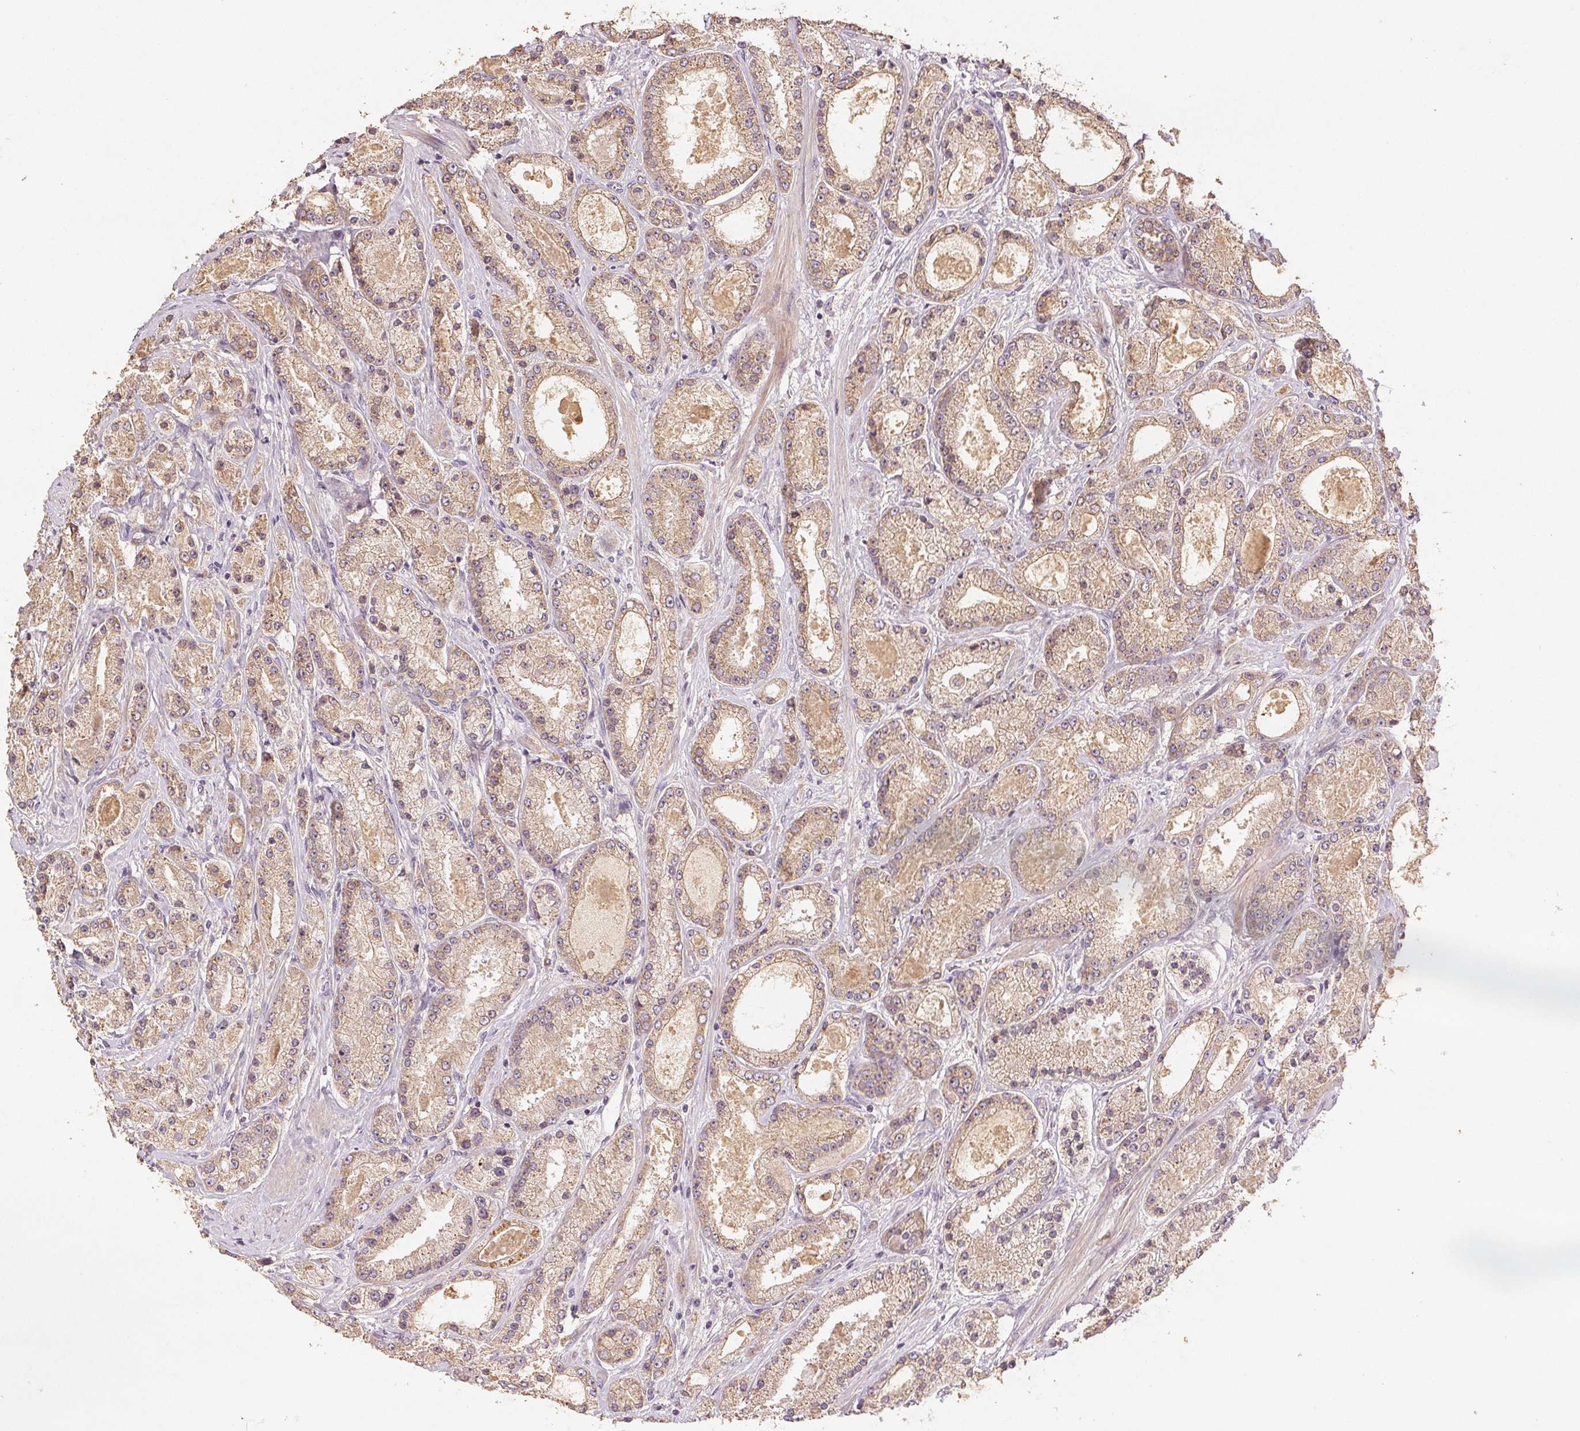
{"staining": {"intensity": "weak", "quantity": ">75%", "location": "cytoplasmic/membranous"}, "tissue": "prostate cancer", "cell_type": "Tumor cells", "image_type": "cancer", "snomed": [{"axis": "morphology", "description": "Adenocarcinoma, High grade"}, {"axis": "topography", "description": "Prostate"}], "caption": "Prostate cancer stained with a protein marker reveals weak staining in tumor cells.", "gene": "YIF1B", "patient": {"sex": "male", "age": 67}}